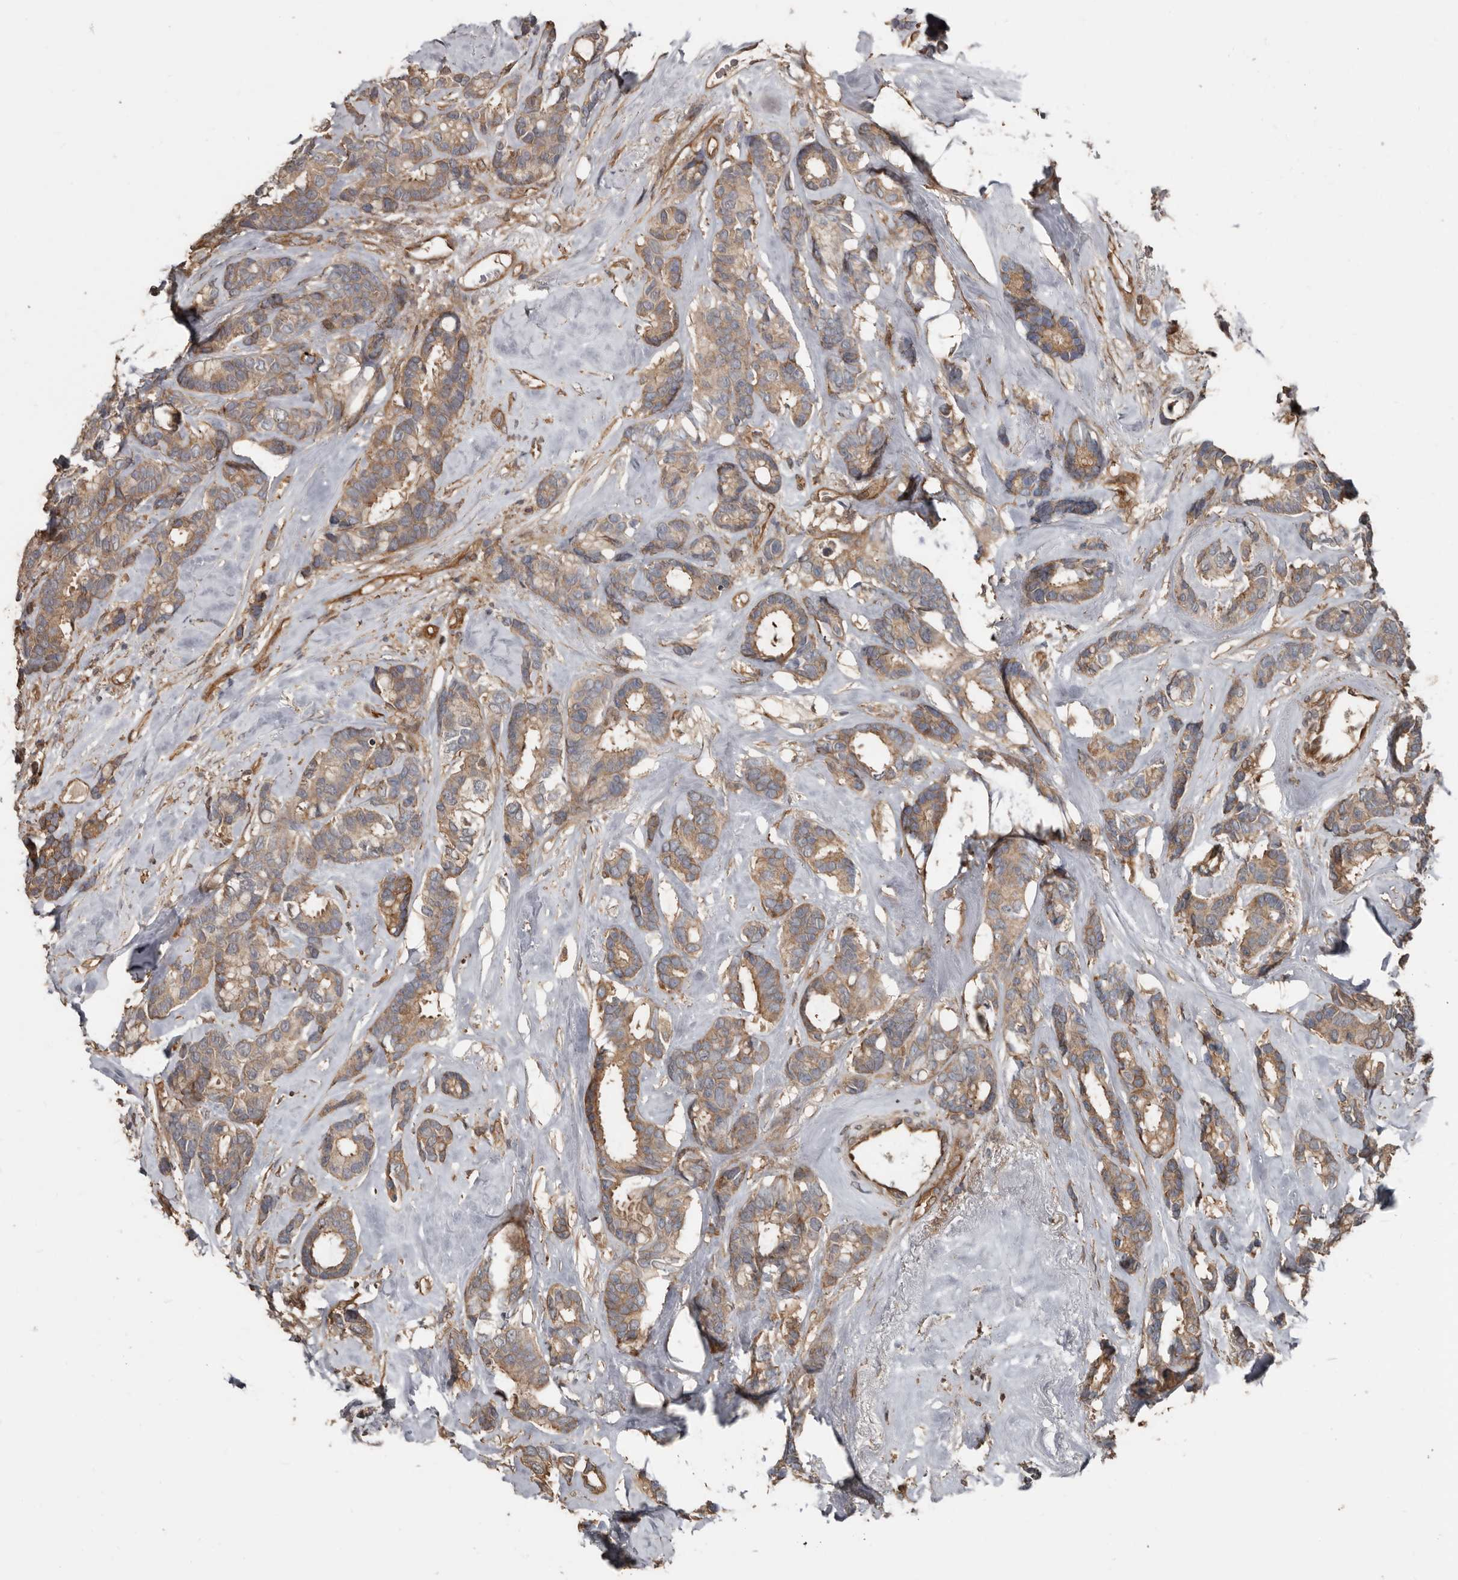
{"staining": {"intensity": "weak", "quantity": ">75%", "location": "cytoplasmic/membranous"}, "tissue": "breast cancer", "cell_type": "Tumor cells", "image_type": "cancer", "snomed": [{"axis": "morphology", "description": "Duct carcinoma"}, {"axis": "topography", "description": "Breast"}], "caption": "Breast cancer stained for a protein shows weak cytoplasmic/membranous positivity in tumor cells.", "gene": "EXOC3L1", "patient": {"sex": "female", "age": 87}}